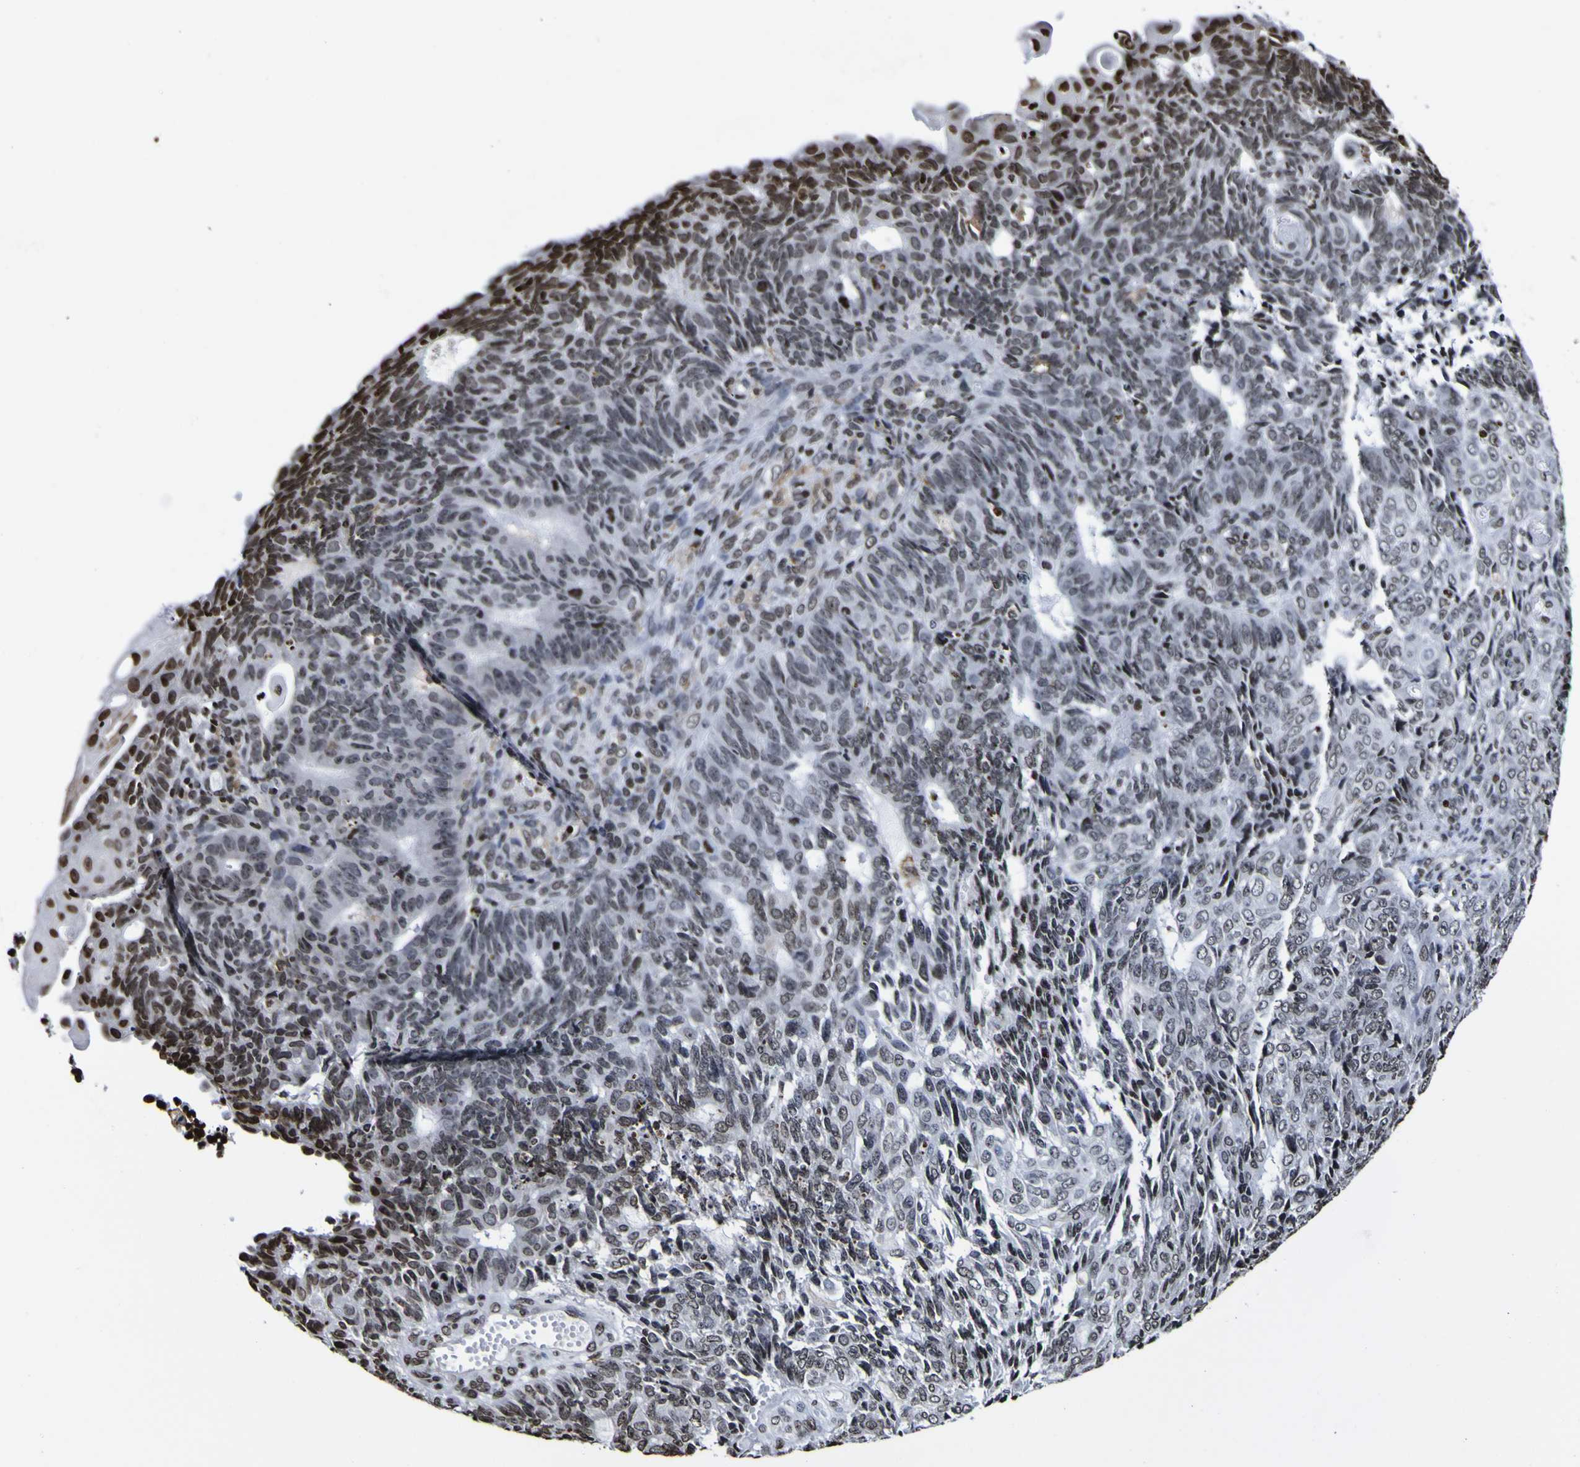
{"staining": {"intensity": "strong", "quantity": "<25%", "location": "nuclear"}, "tissue": "endometrial cancer", "cell_type": "Tumor cells", "image_type": "cancer", "snomed": [{"axis": "morphology", "description": "Adenocarcinoma, NOS"}, {"axis": "topography", "description": "Endometrium"}], "caption": "Immunohistochemical staining of human endometrial adenocarcinoma demonstrates medium levels of strong nuclear expression in about <25% of tumor cells. The staining is performed using DAB (3,3'-diaminobenzidine) brown chromogen to label protein expression. The nuclei are counter-stained blue using hematoxylin.", "gene": "PIAS1", "patient": {"sex": "female", "age": 32}}